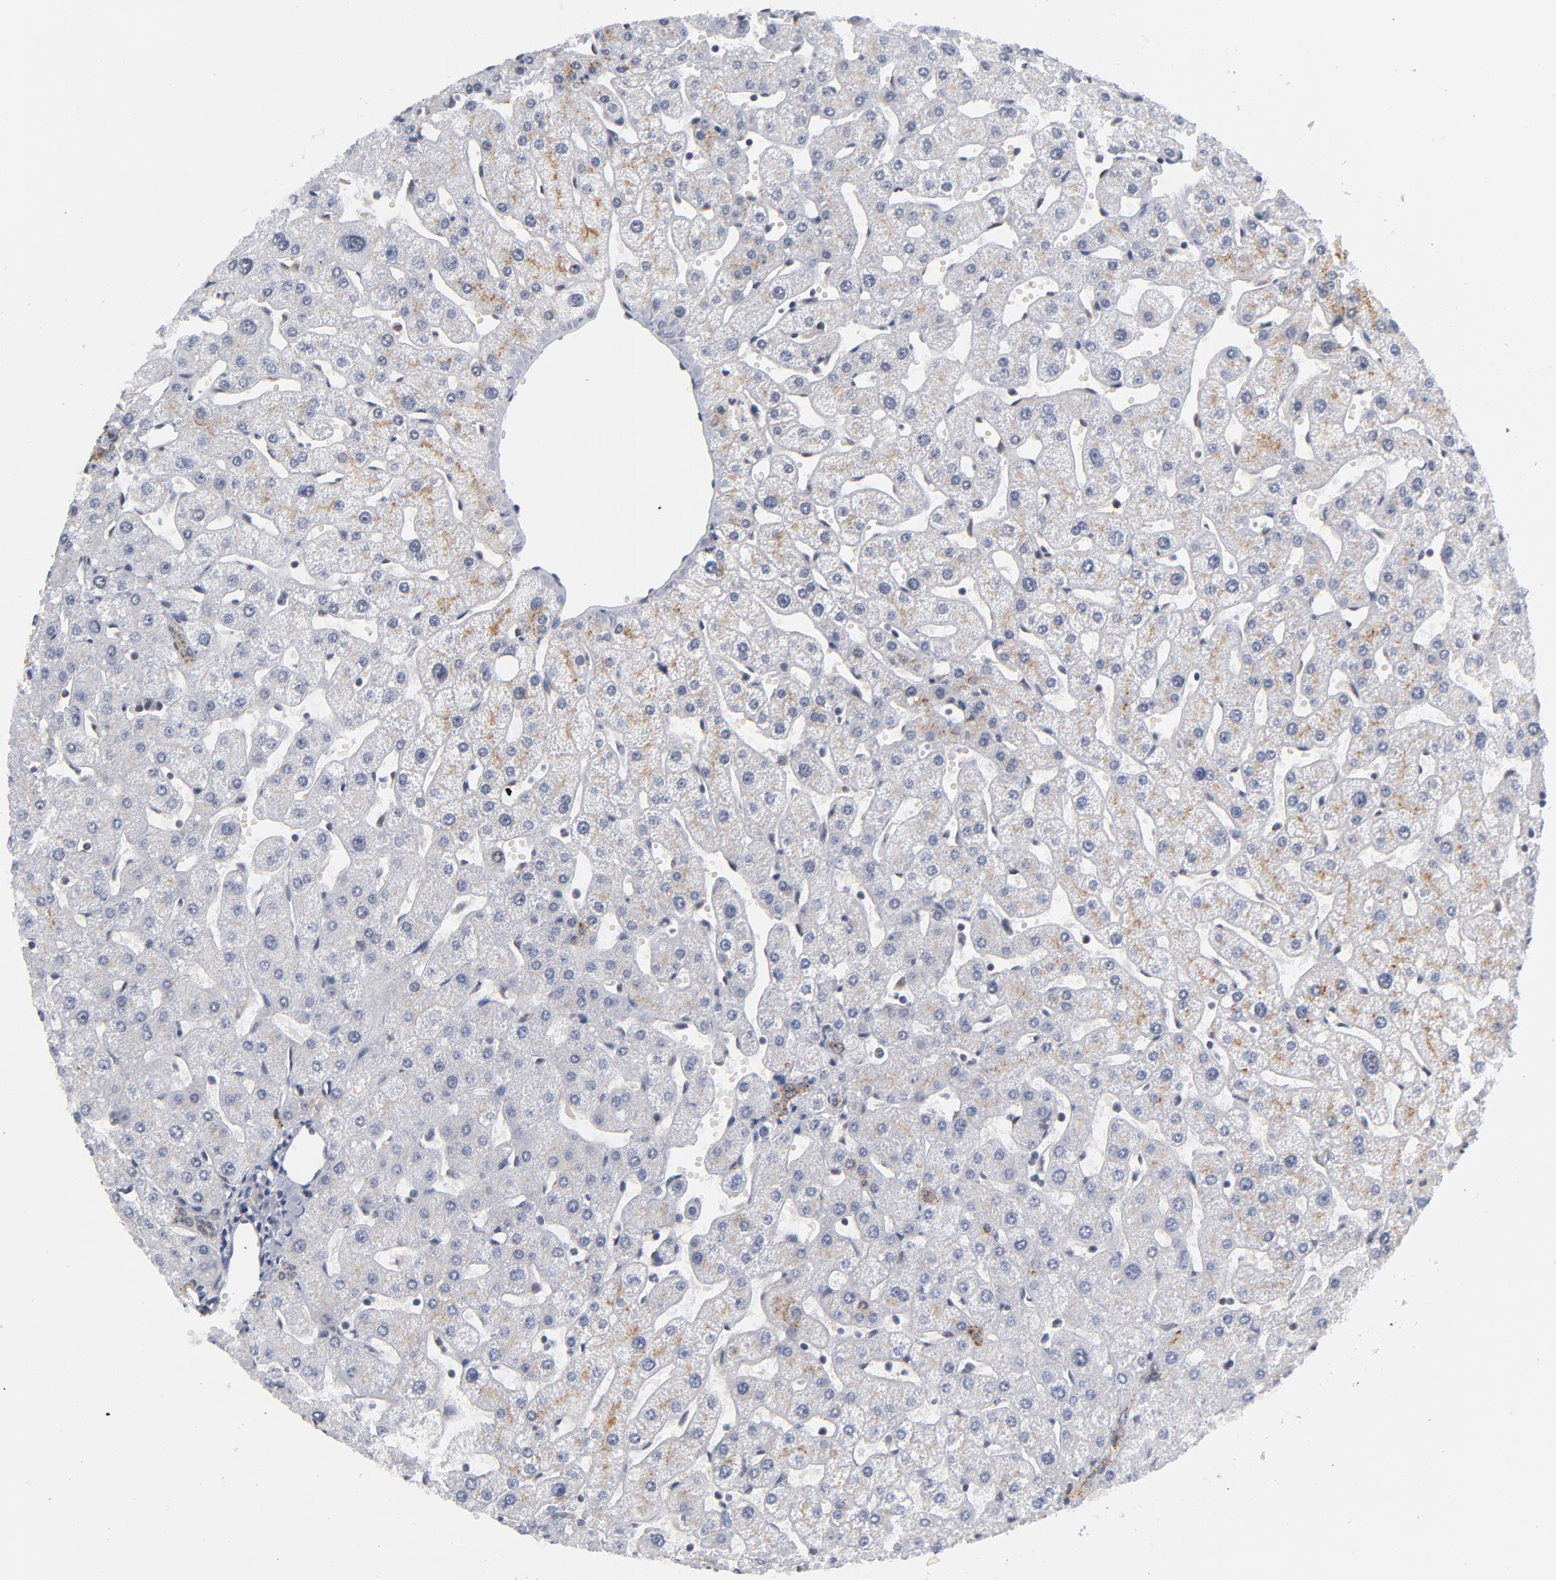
{"staining": {"intensity": "weak", "quantity": "25%-75%", "location": "cytoplasmic/membranous"}, "tissue": "liver", "cell_type": "Cholangiocytes", "image_type": "normal", "snomed": [{"axis": "morphology", "description": "Normal tissue, NOS"}, {"axis": "topography", "description": "Liver"}], "caption": "Immunohistochemical staining of unremarkable liver reveals weak cytoplasmic/membranous protein expression in about 25%-75% of cholangiocytes. (Stains: DAB in brown, nuclei in blue, Microscopy: brightfield microscopy at high magnification).", "gene": "BAP1", "patient": {"sex": "male", "age": 67}}